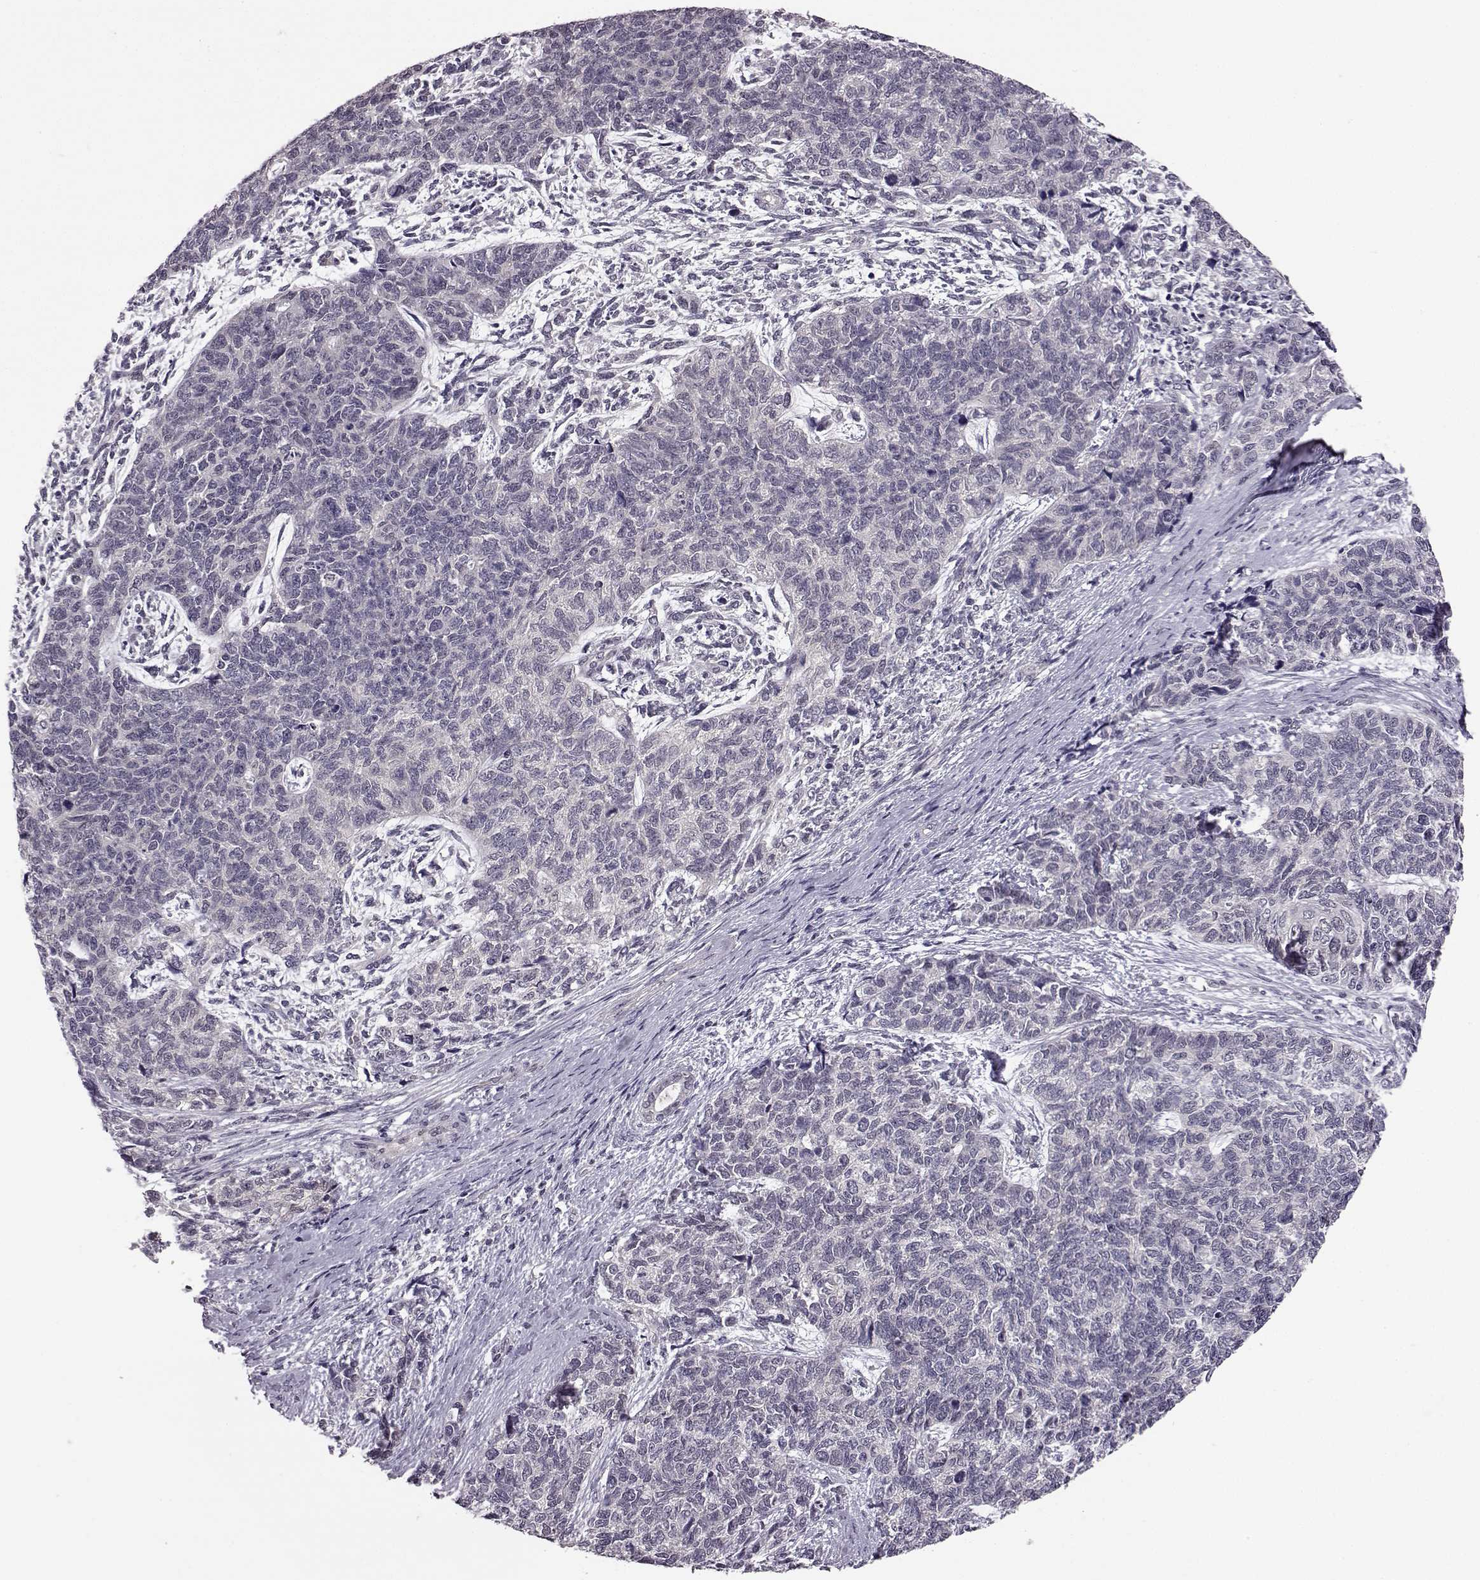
{"staining": {"intensity": "negative", "quantity": "none", "location": "none"}, "tissue": "cervical cancer", "cell_type": "Tumor cells", "image_type": "cancer", "snomed": [{"axis": "morphology", "description": "Squamous cell carcinoma, NOS"}, {"axis": "topography", "description": "Cervix"}], "caption": "Histopathology image shows no protein staining in tumor cells of squamous cell carcinoma (cervical) tissue.", "gene": "C10orf62", "patient": {"sex": "female", "age": 63}}